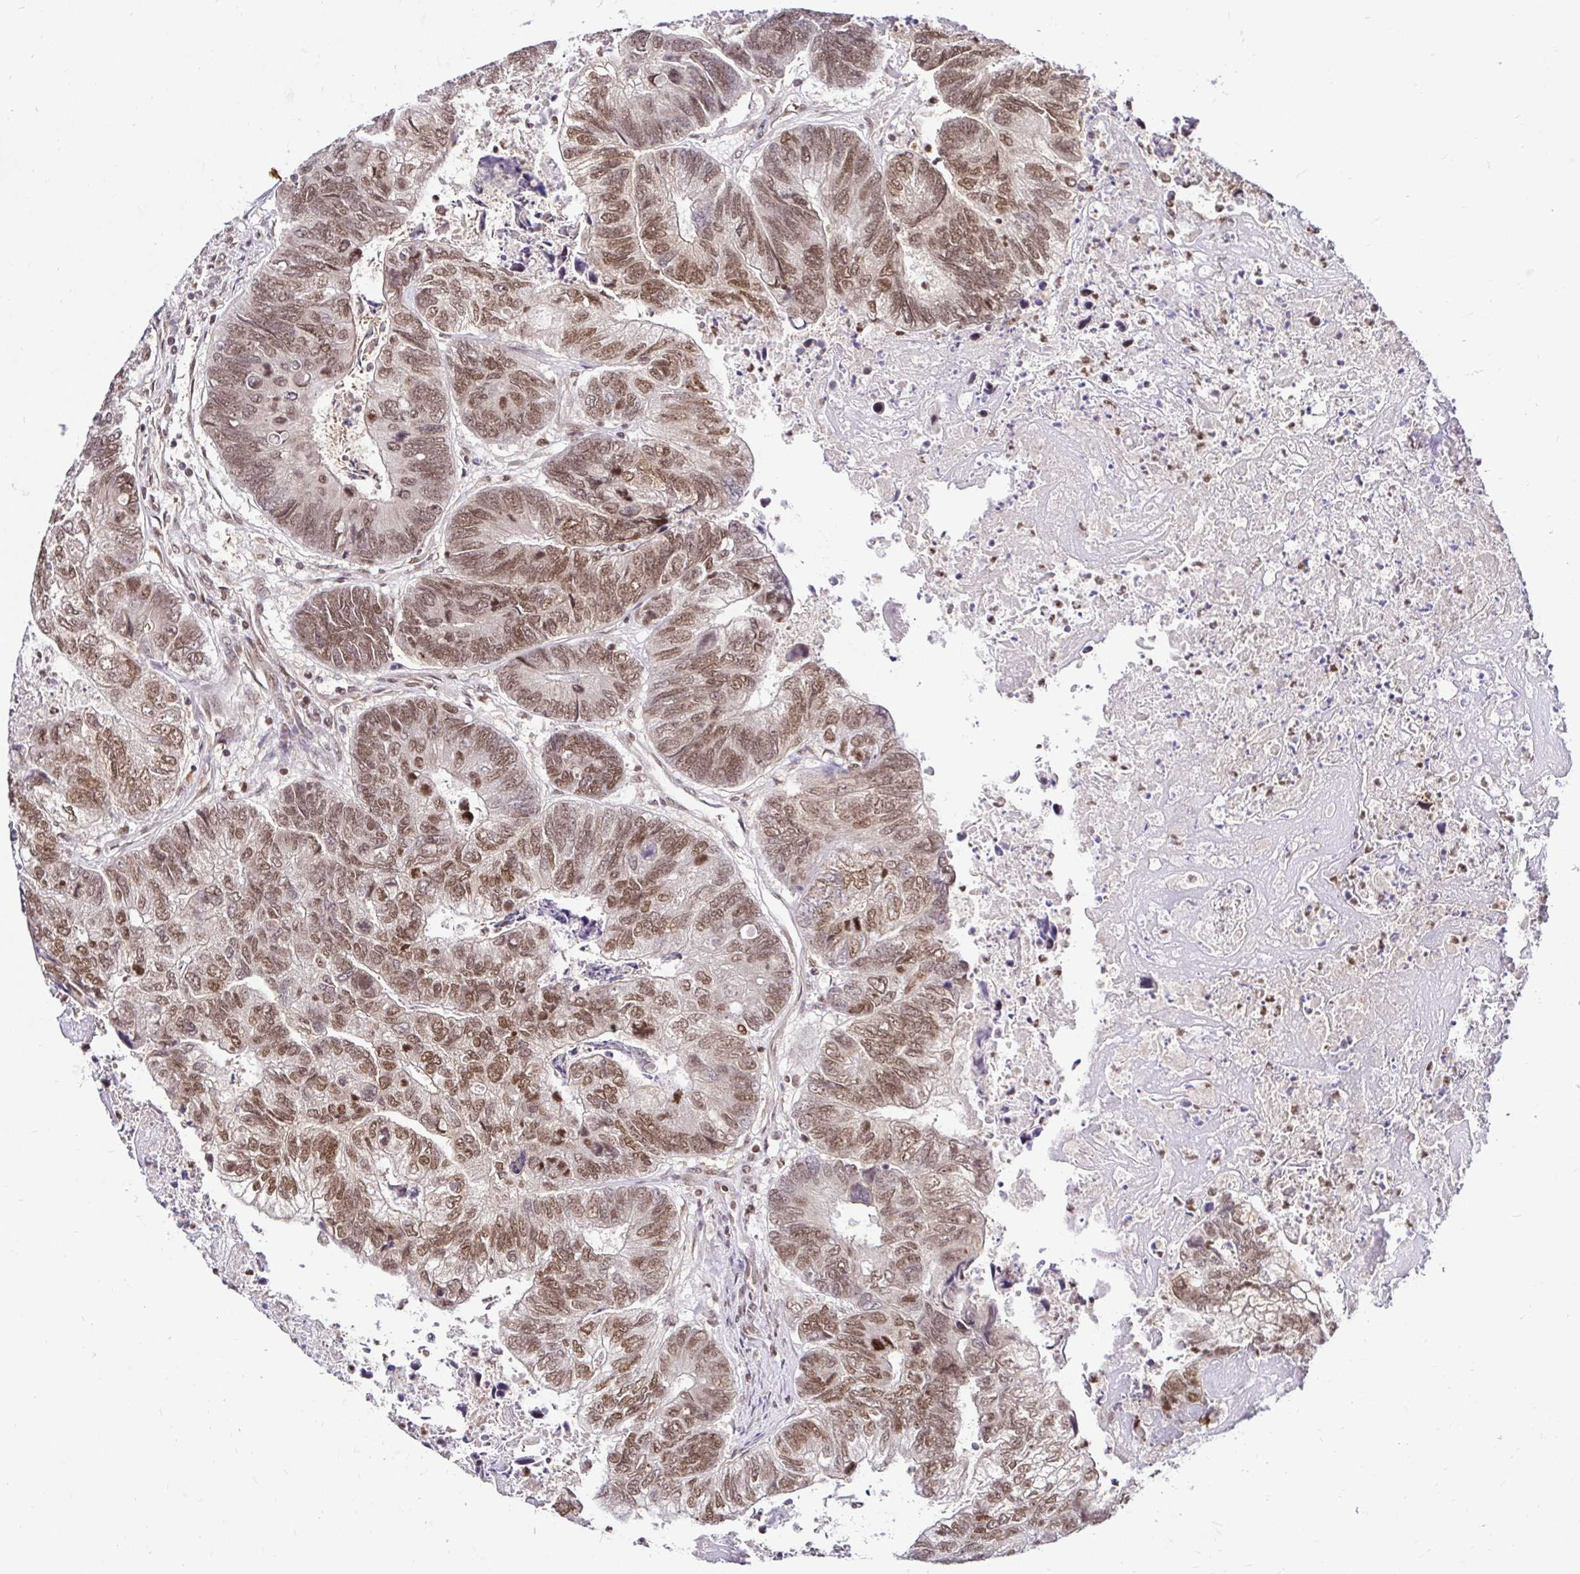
{"staining": {"intensity": "moderate", "quantity": ">75%", "location": "nuclear"}, "tissue": "colorectal cancer", "cell_type": "Tumor cells", "image_type": "cancer", "snomed": [{"axis": "morphology", "description": "Adenocarcinoma, NOS"}, {"axis": "topography", "description": "Colon"}], "caption": "Immunohistochemical staining of adenocarcinoma (colorectal) displays medium levels of moderate nuclear protein staining in about >75% of tumor cells.", "gene": "GLYR1", "patient": {"sex": "female", "age": 67}}